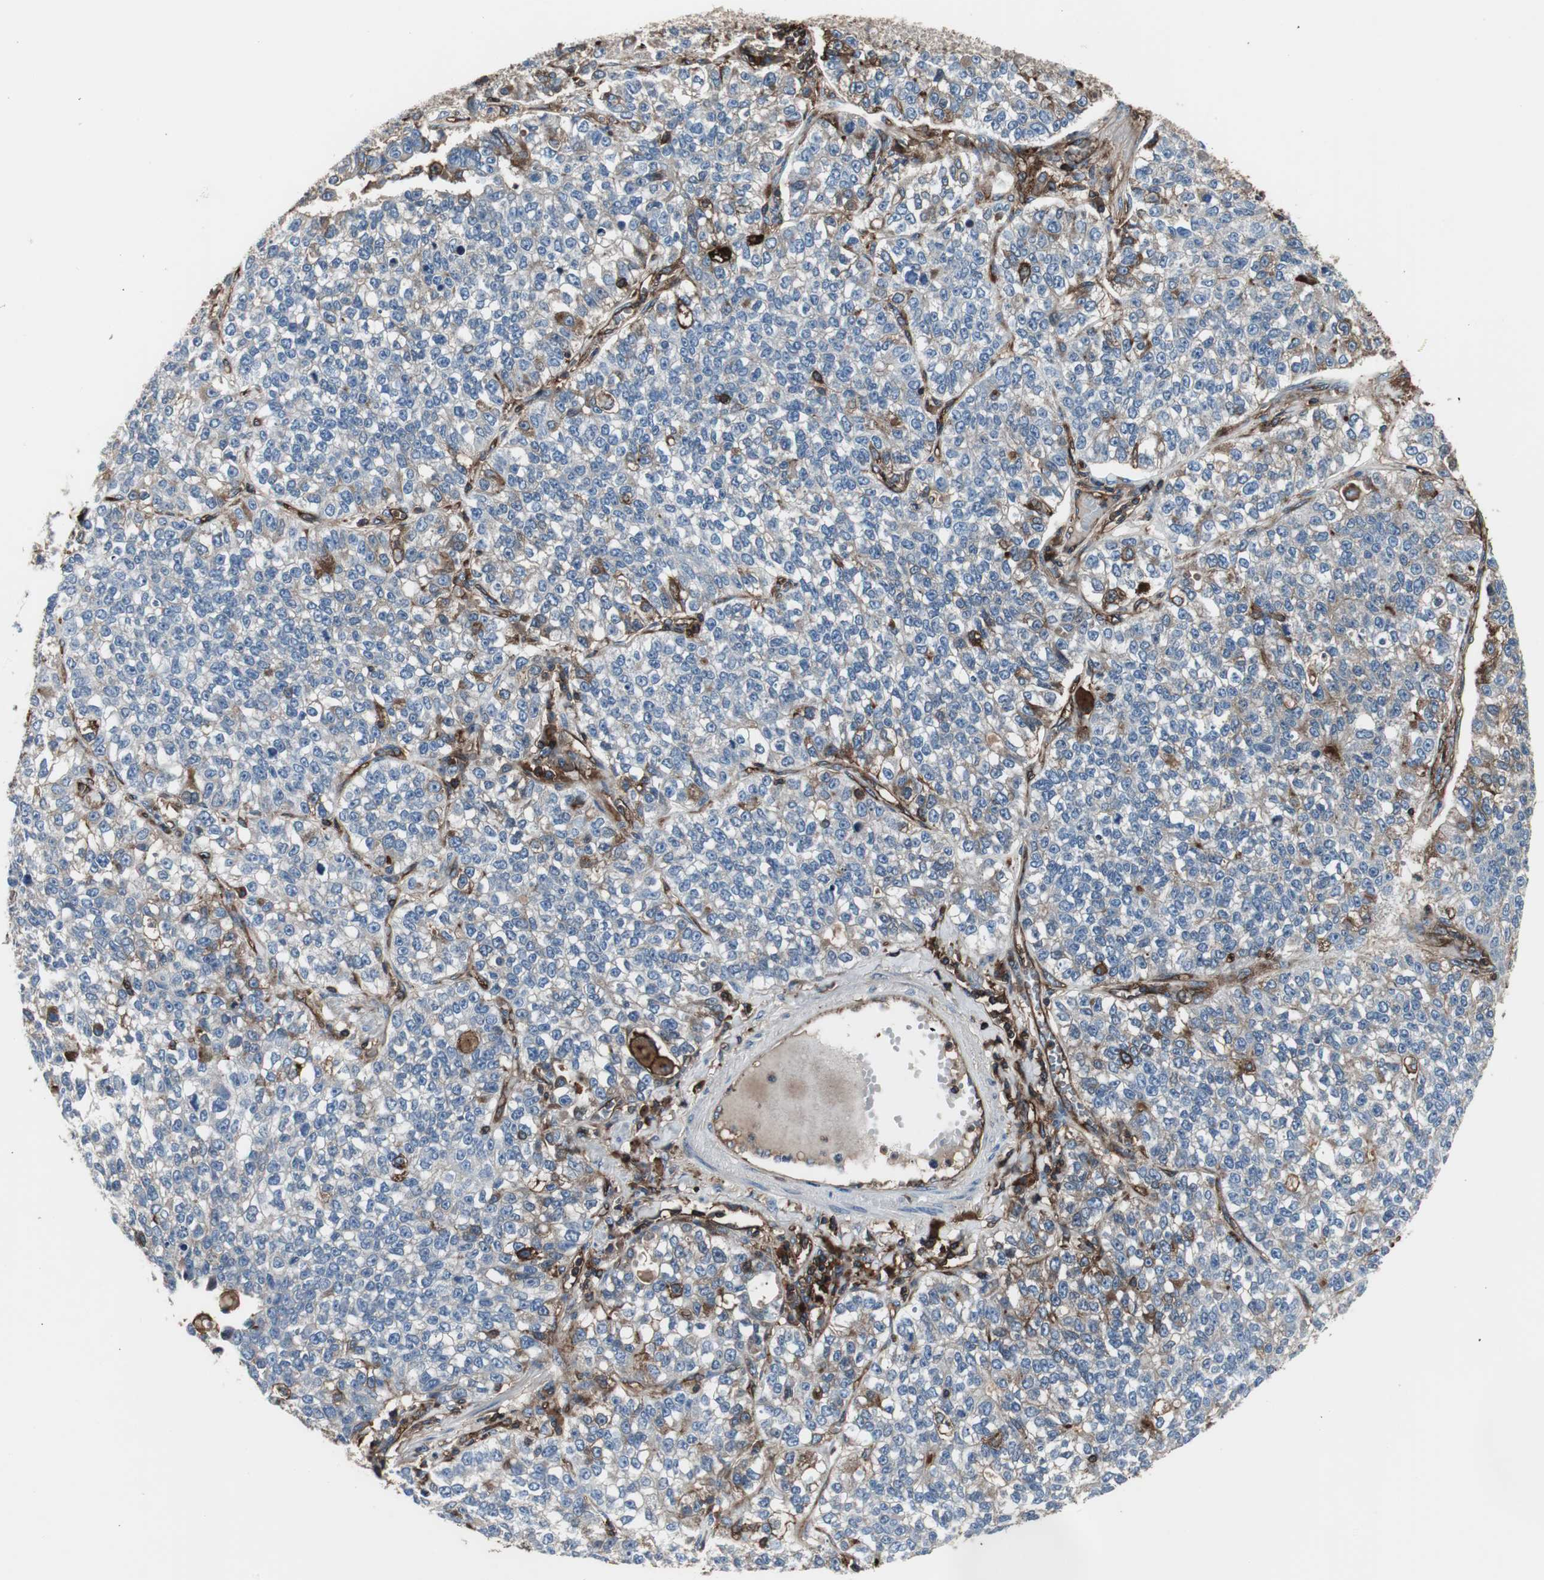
{"staining": {"intensity": "strong", "quantity": "<25%", "location": "cytoplasmic/membranous"}, "tissue": "lung cancer", "cell_type": "Tumor cells", "image_type": "cancer", "snomed": [{"axis": "morphology", "description": "Adenocarcinoma, NOS"}, {"axis": "topography", "description": "Lung"}], "caption": "Tumor cells demonstrate medium levels of strong cytoplasmic/membranous positivity in approximately <25% of cells in human lung cancer (adenocarcinoma). (DAB IHC with brightfield microscopy, high magnification).", "gene": "B2M", "patient": {"sex": "male", "age": 49}}